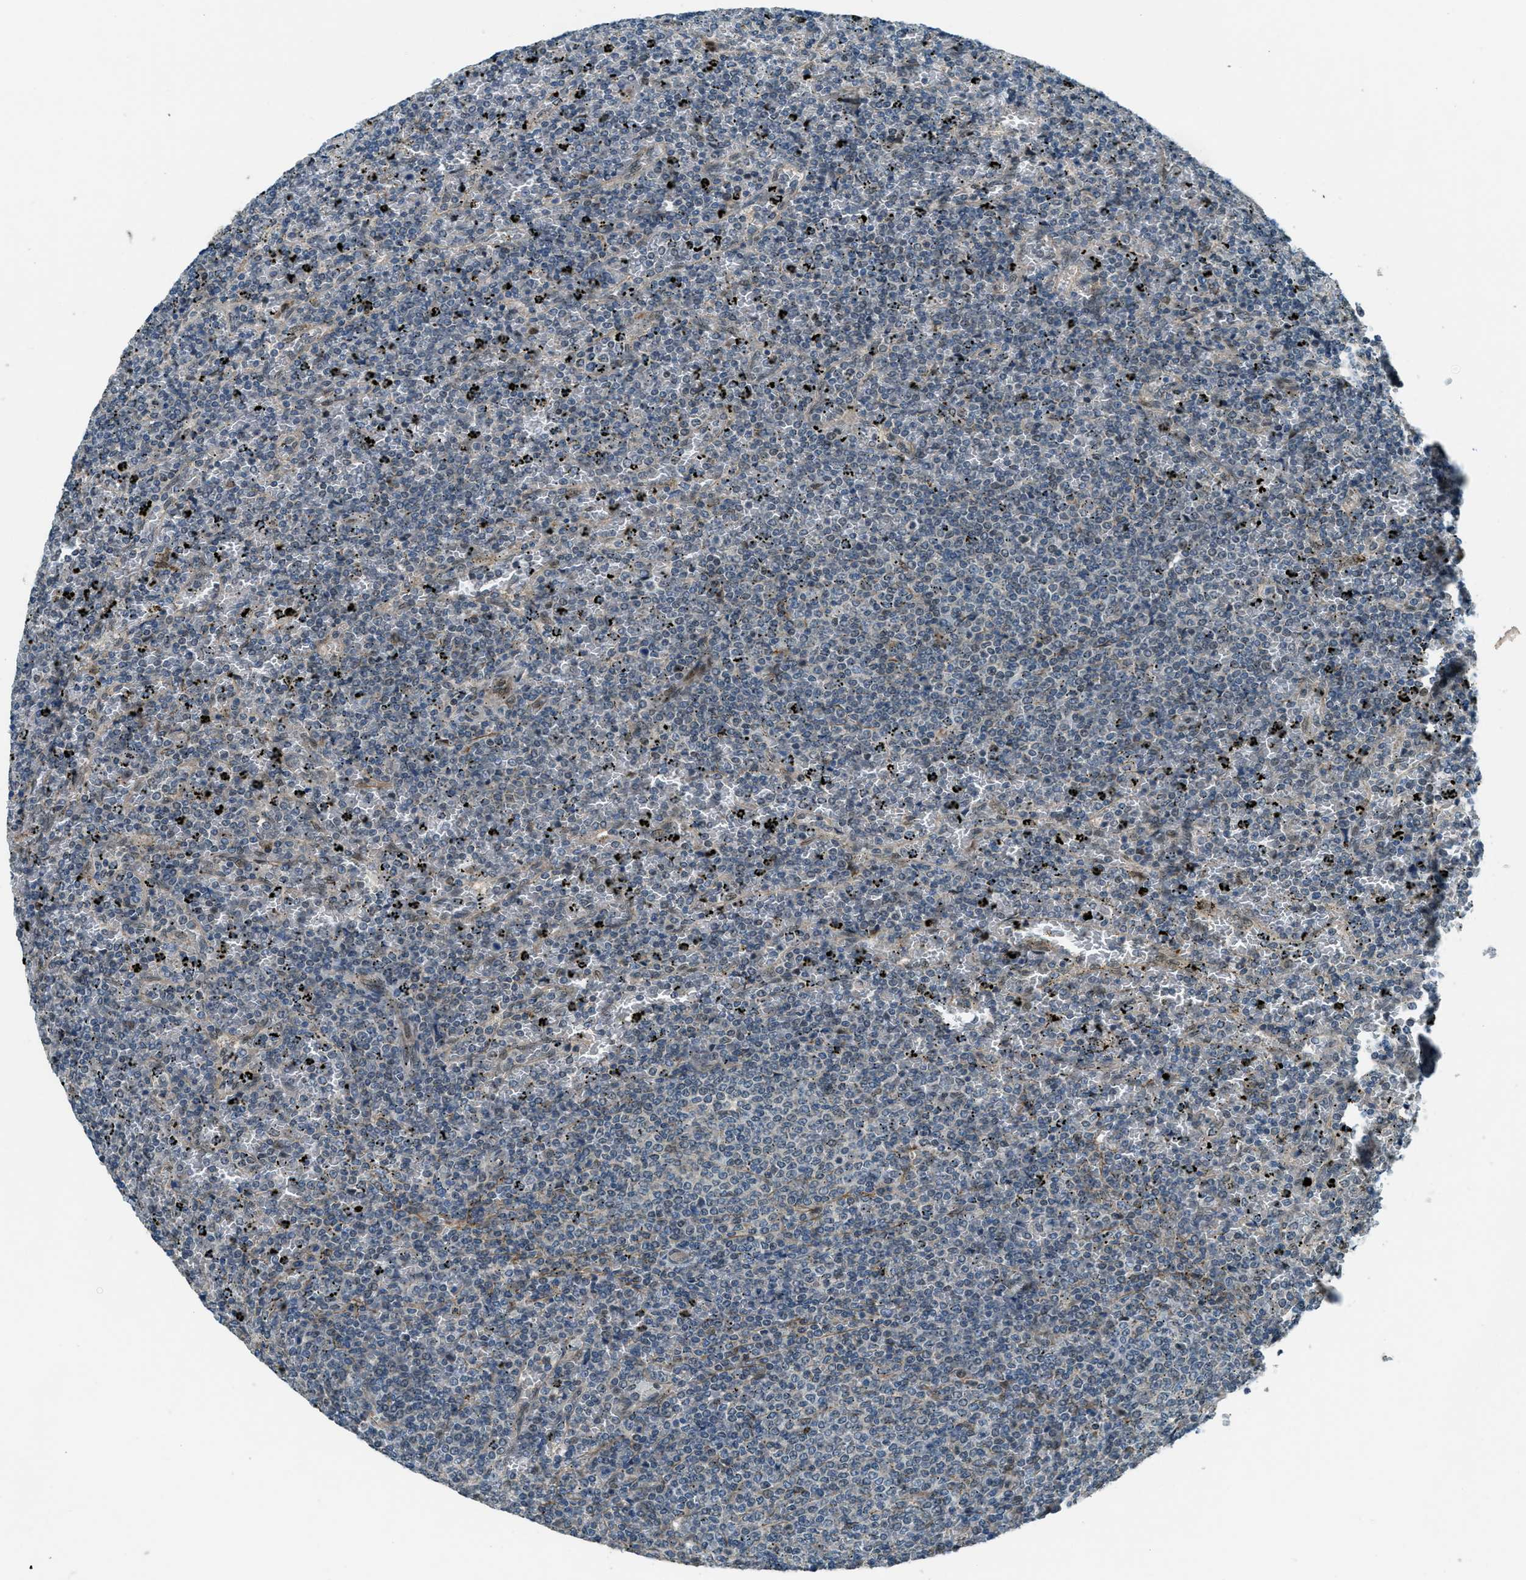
{"staining": {"intensity": "negative", "quantity": "none", "location": "none"}, "tissue": "lymphoma", "cell_type": "Tumor cells", "image_type": "cancer", "snomed": [{"axis": "morphology", "description": "Malignant lymphoma, non-Hodgkin's type, Low grade"}, {"axis": "topography", "description": "Spleen"}], "caption": "Immunohistochemical staining of human malignant lymphoma, non-Hodgkin's type (low-grade) displays no significant expression in tumor cells.", "gene": "NPEPL1", "patient": {"sex": "female", "age": 77}}